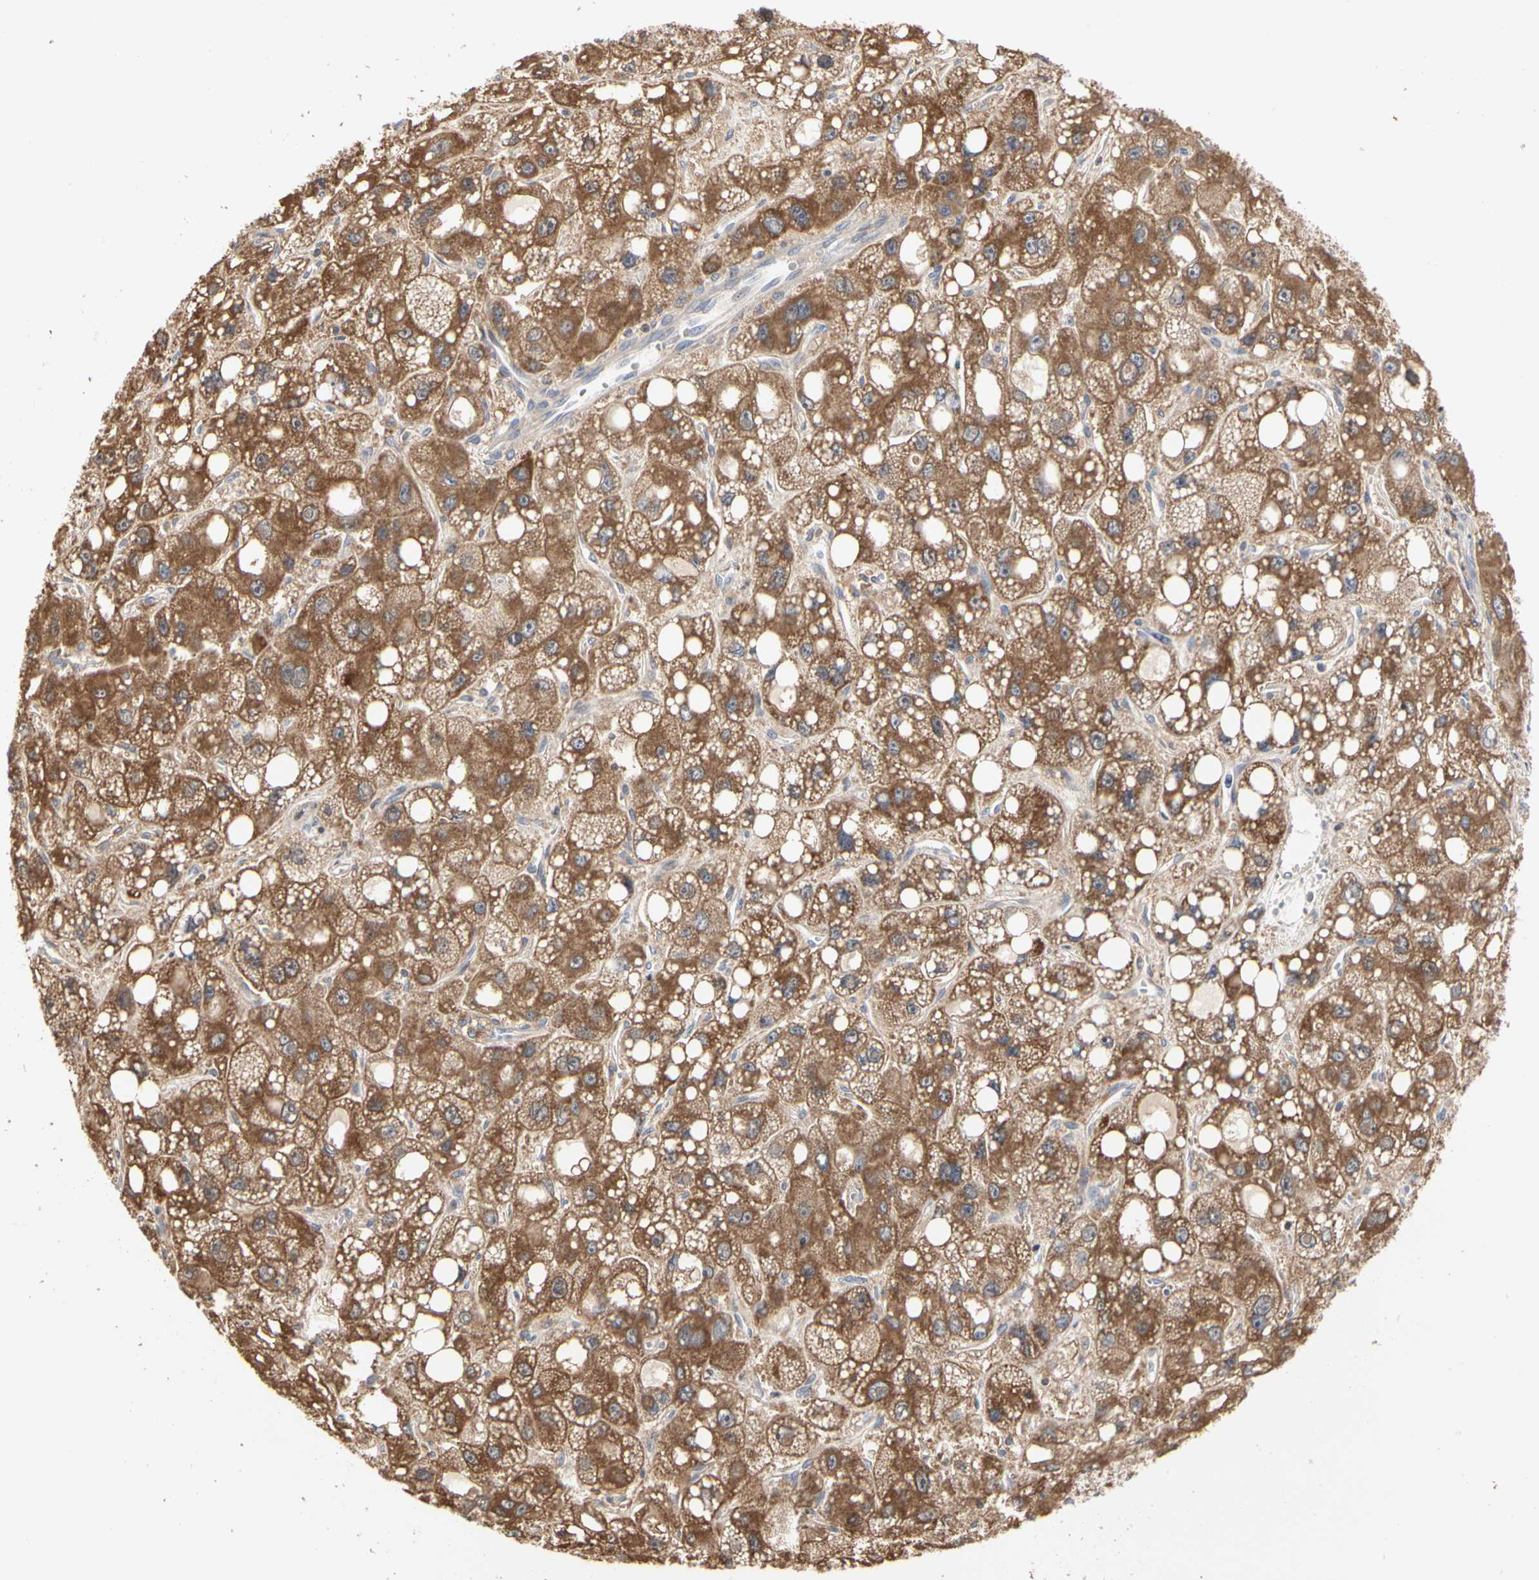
{"staining": {"intensity": "moderate", "quantity": ">75%", "location": "cytoplasmic/membranous"}, "tissue": "liver cancer", "cell_type": "Tumor cells", "image_type": "cancer", "snomed": [{"axis": "morphology", "description": "Carcinoma, Hepatocellular, NOS"}, {"axis": "topography", "description": "Liver"}], "caption": "A micrograph showing moderate cytoplasmic/membranous expression in approximately >75% of tumor cells in liver cancer, as visualized by brown immunohistochemical staining.", "gene": "TSKU", "patient": {"sex": "male", "age": 55}}